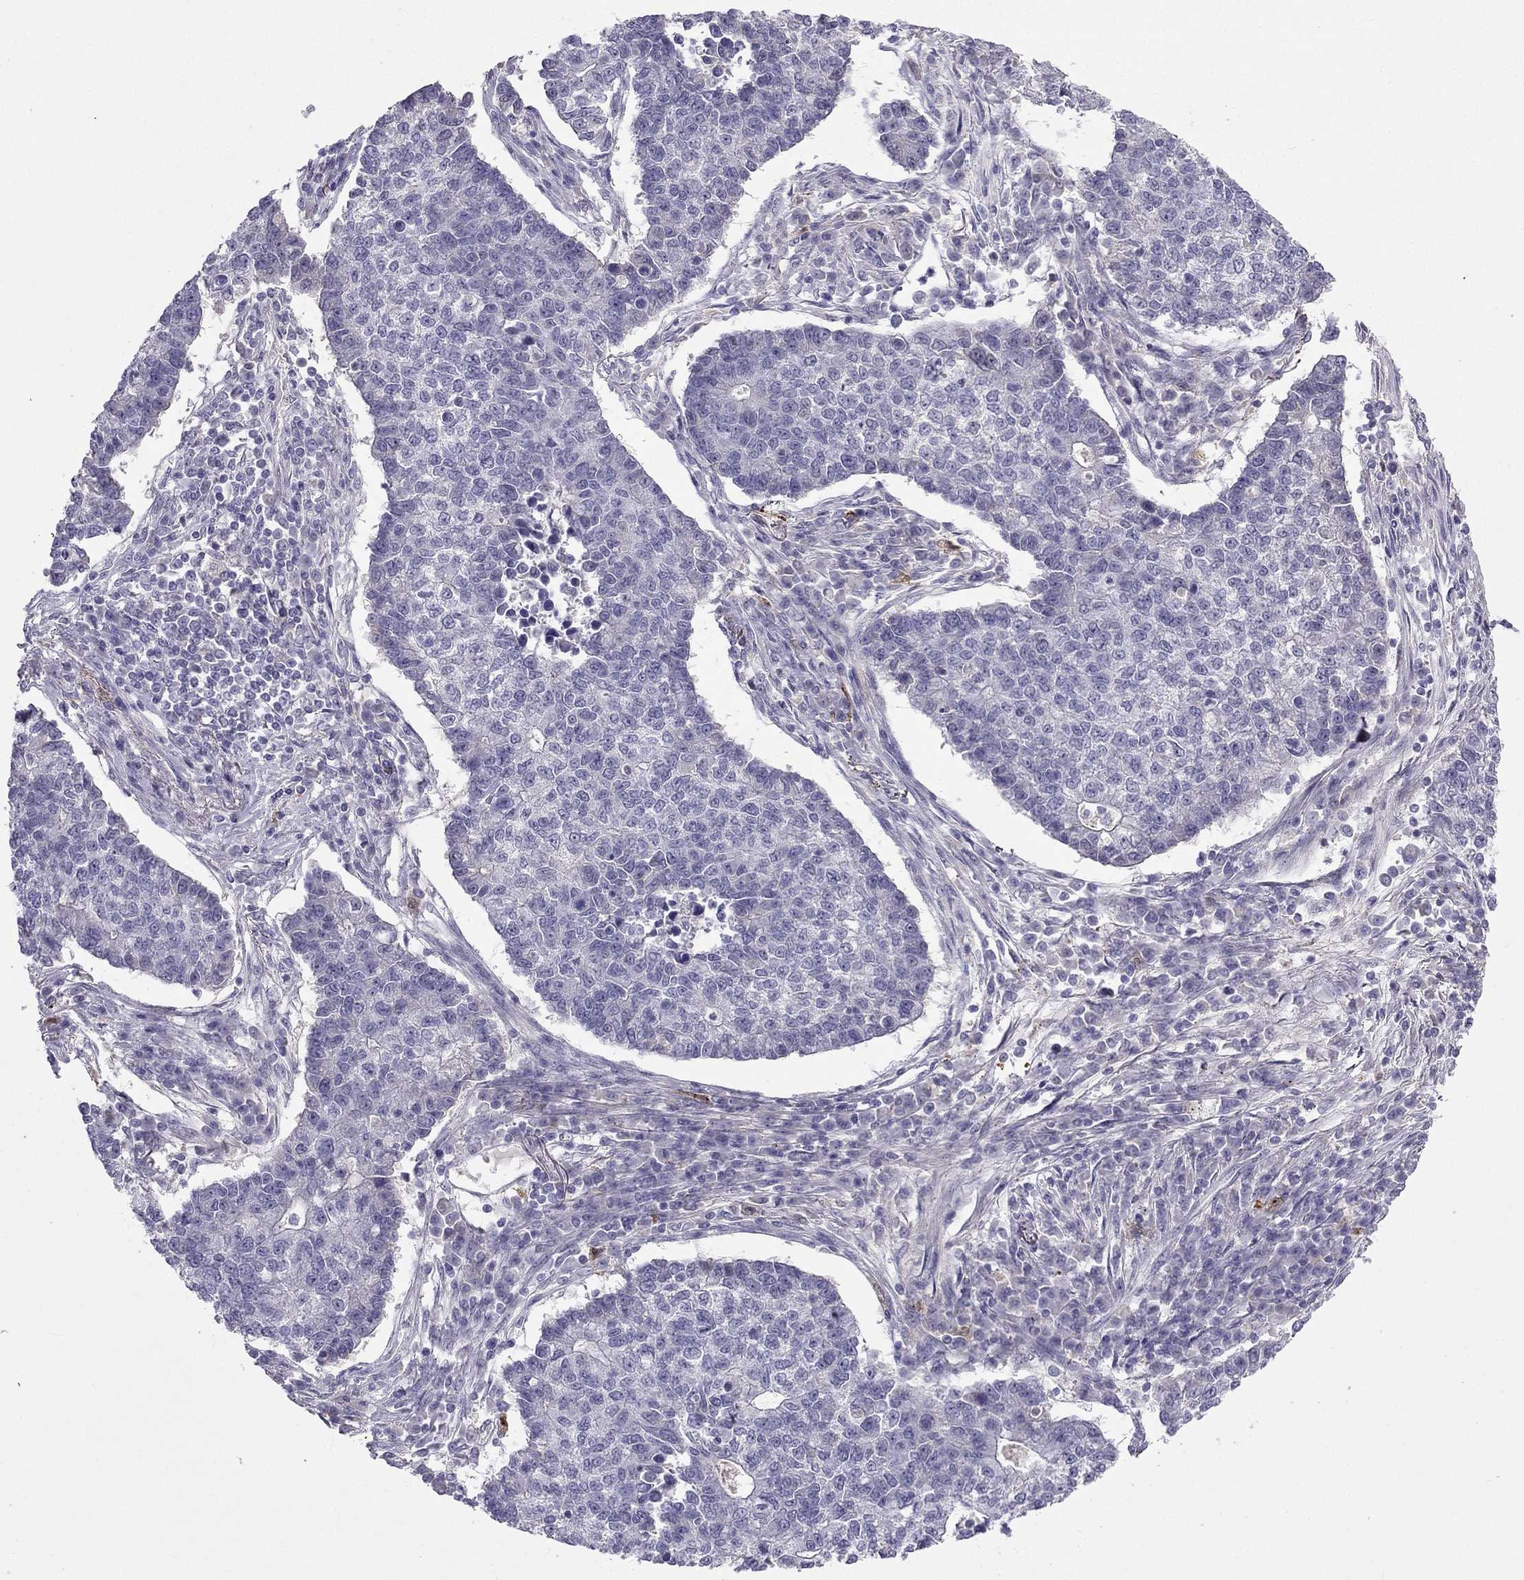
{"staining": {"intensity": "negative", "quantity": "none", "location": "none"}, "tissue": "lung cancer", "cell_type": "Tumor cells", "image_type": "cancer", "snomed": [{"axis": "morphology", "description": "Adenocarcinoma, NOS"}, {"axis": "topography", "description": "Lung"}], "caption": "Immunohistochemistry (IHC) micrograph of human lung adenocarcinoma stained for a protein (brown), which shows no expression in tumor cells. (Stains: DAB (3,3'-diaminobenzidine) immunohistochemistry with hematoxylin counter stain, Microscopy: brightfield microscopy at high magnification).", "gene": "LMTK3", "patient": {"sex": "male", "age": 57}}